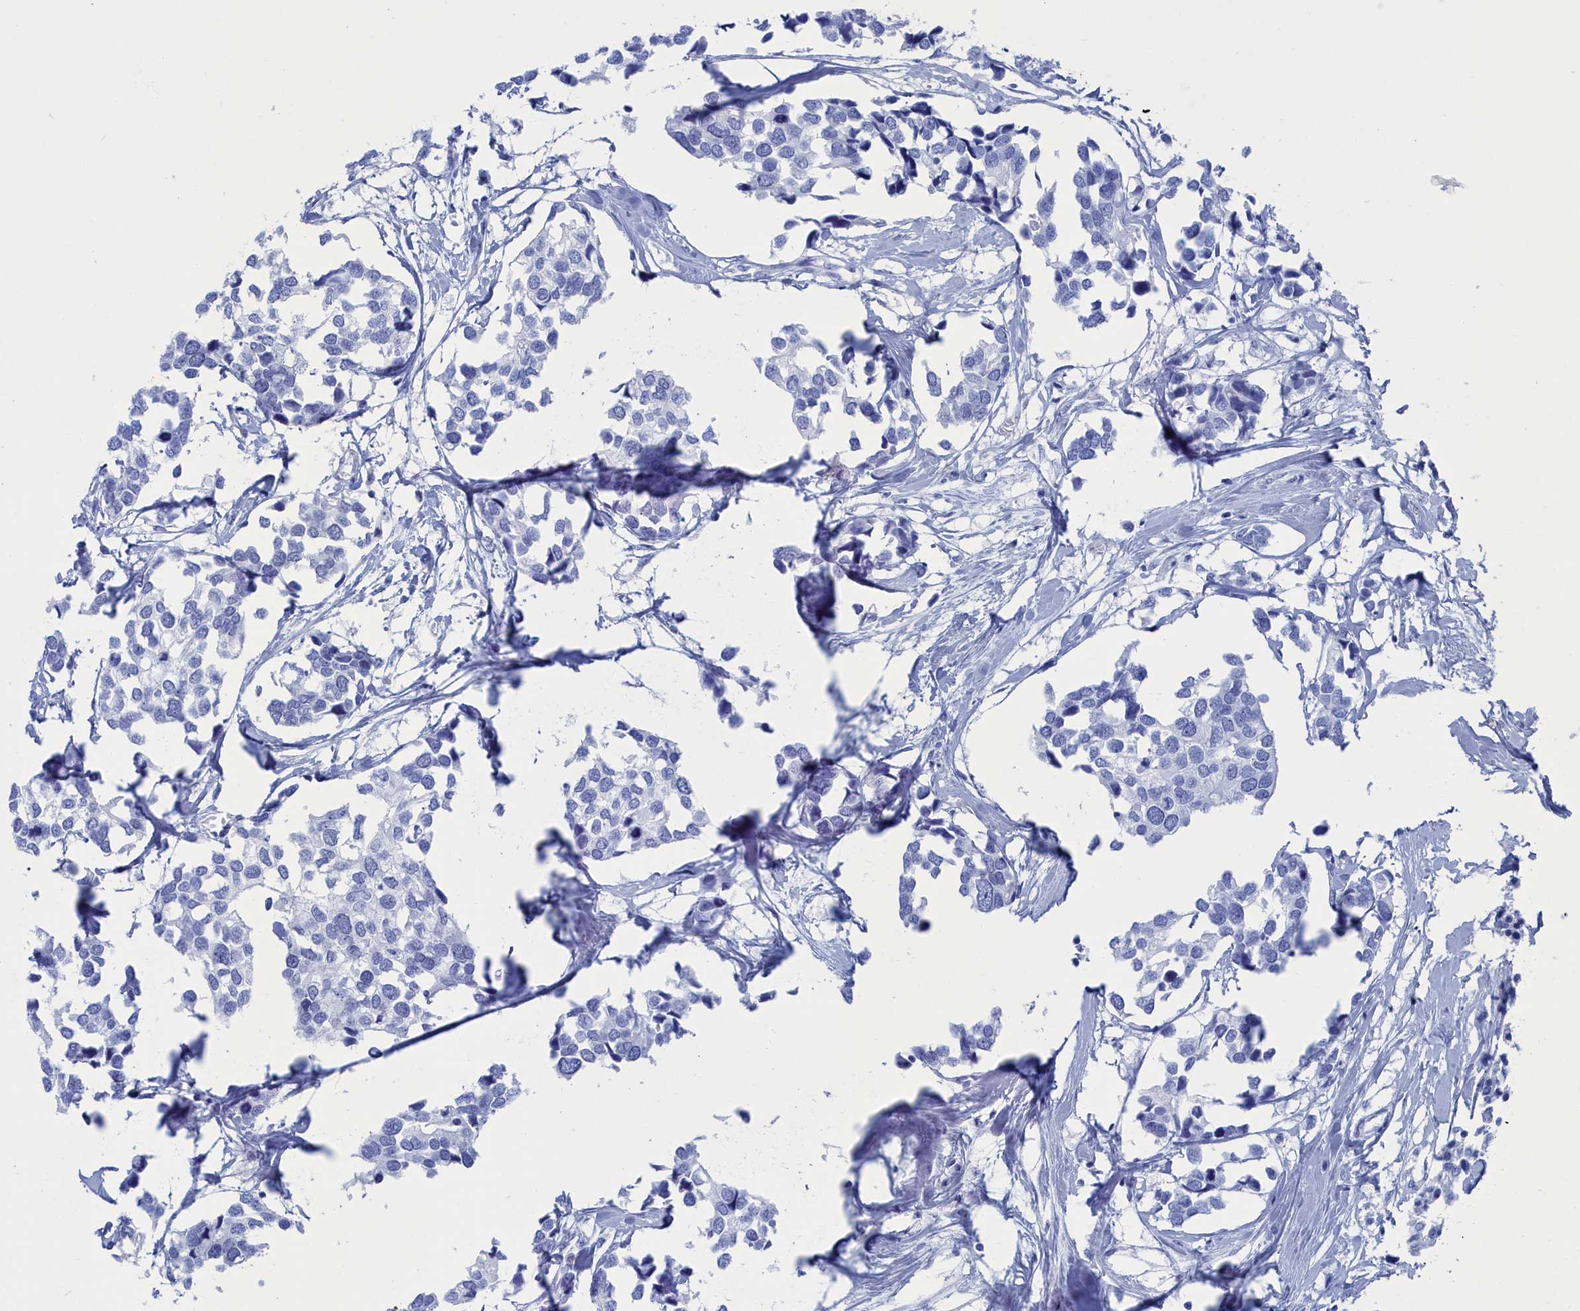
{"staining": {"intensity": "negative", "quantity": "none", "location": "none"}, "tissue": "breast cancer", "cell_type": "Tumor cells", "image_type": "cancer", "snomed": [{"axis": "morphology", "description": "Duct carcinoma"}, {"axis": "topography", "description": "Breast"}], "caption": "IHC of breast cancer displays no expression in tumor cells. (Stains: DAB immunohistochemistry with hematoxylin counter stain, Microscopy: brightfield microscopy at high magnification).", "gene": "CEND1", "patient": {"sex": "female", "age": 83}}